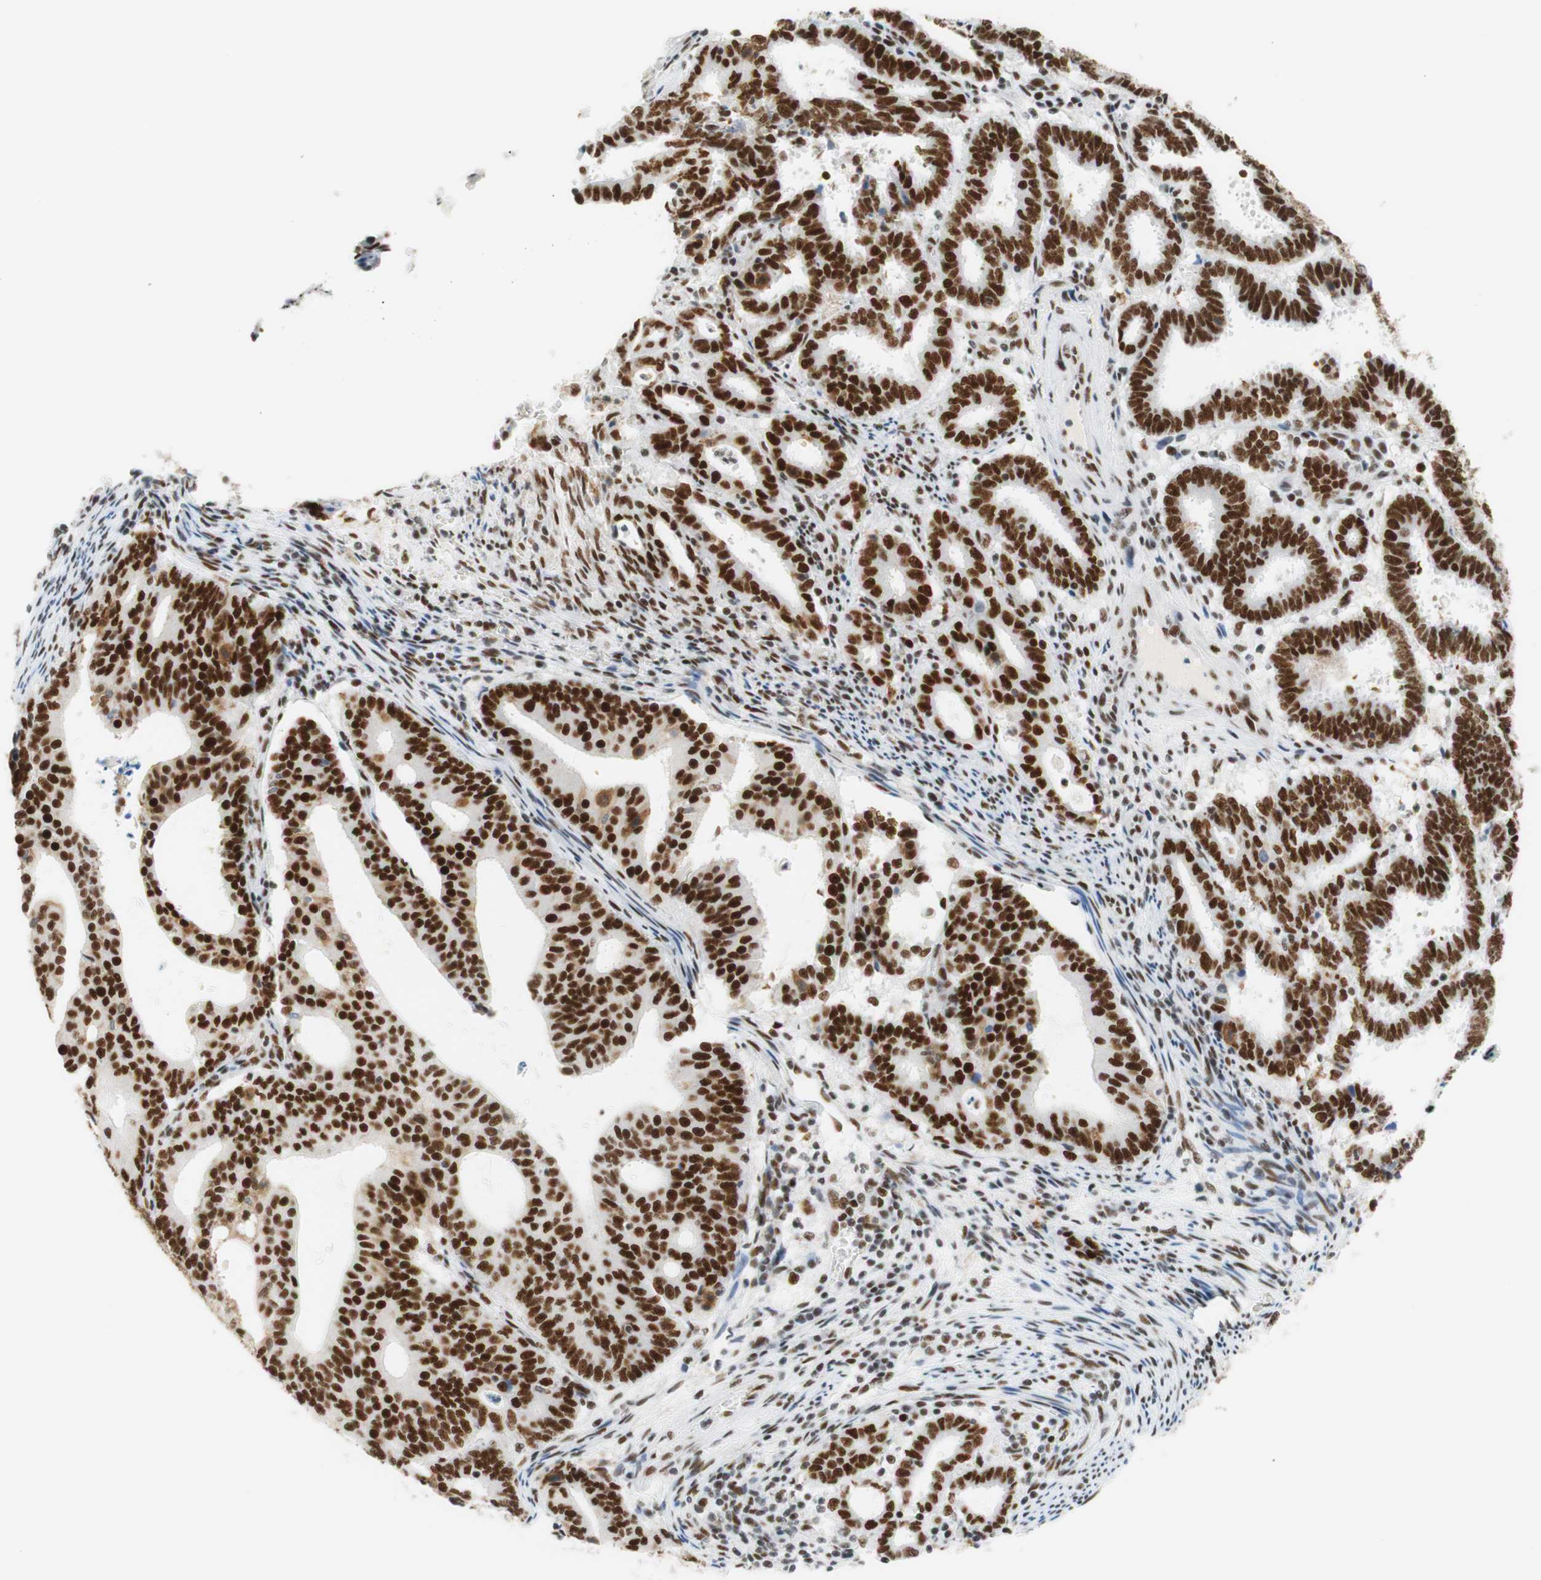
{"staining": {"intensity": "moderate", "quantity": ">75%", "location": "nuclear"}, "tissue": "endometrial cancer", "cell_type": "Tumor cells", "image_type": "cancer", "snomed": [{"axis": "morphology", "description": "Adenocarcinoma, NOS"}, {"axis": "topography", "description": "Uterus"}], "caption": "Immunohistochemical staining of human endometrial cancer (adenocarcinoma) reveals medium levels of moderate nuclear positivity in approximately >75% of tumor cells.", "gene": "RNF20", "patient": {"sex": "female", "age": 83}}